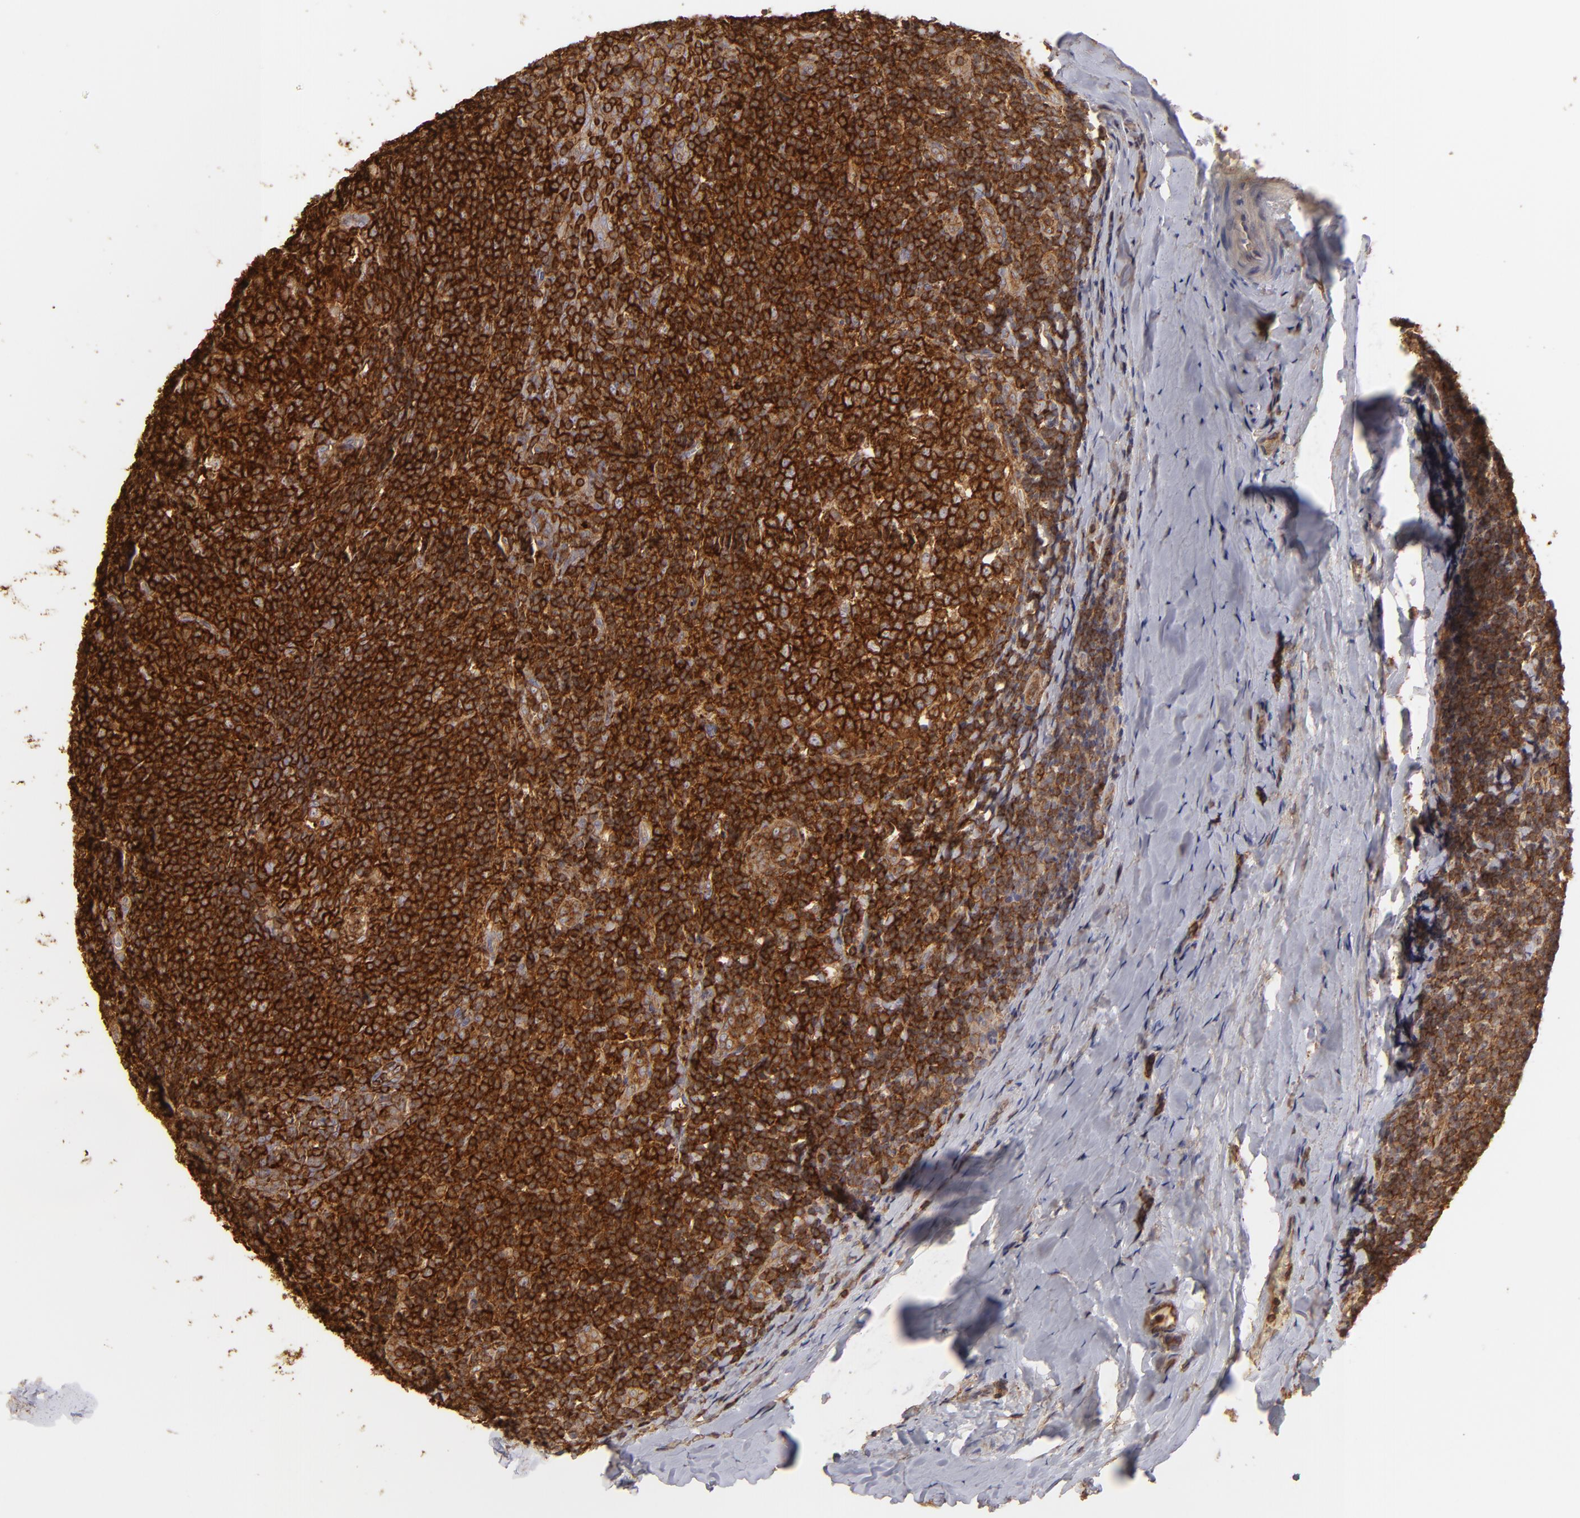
{"staining": {"intensity": "strong", "quantity": ">75%", "location": "cytoplasmic/membranous"}, "tissue": "tonsil", "cell_type": "Germinal center cells", "image_type": "normal", "snomed": [{"axis": "morphology", "description": "Normal tissue, NOS"}, {"axis": "topography", "description": "Tonsil"}], "caption": "Normal tonsil exhibits strong cytoplasmic/membranous expression in approximately >75% of germinal center cells (DAB IHC with brightfield microscopy, high magnification)..", "gene": "ACTB", "patient": {"sex": "male", "age": 31}}